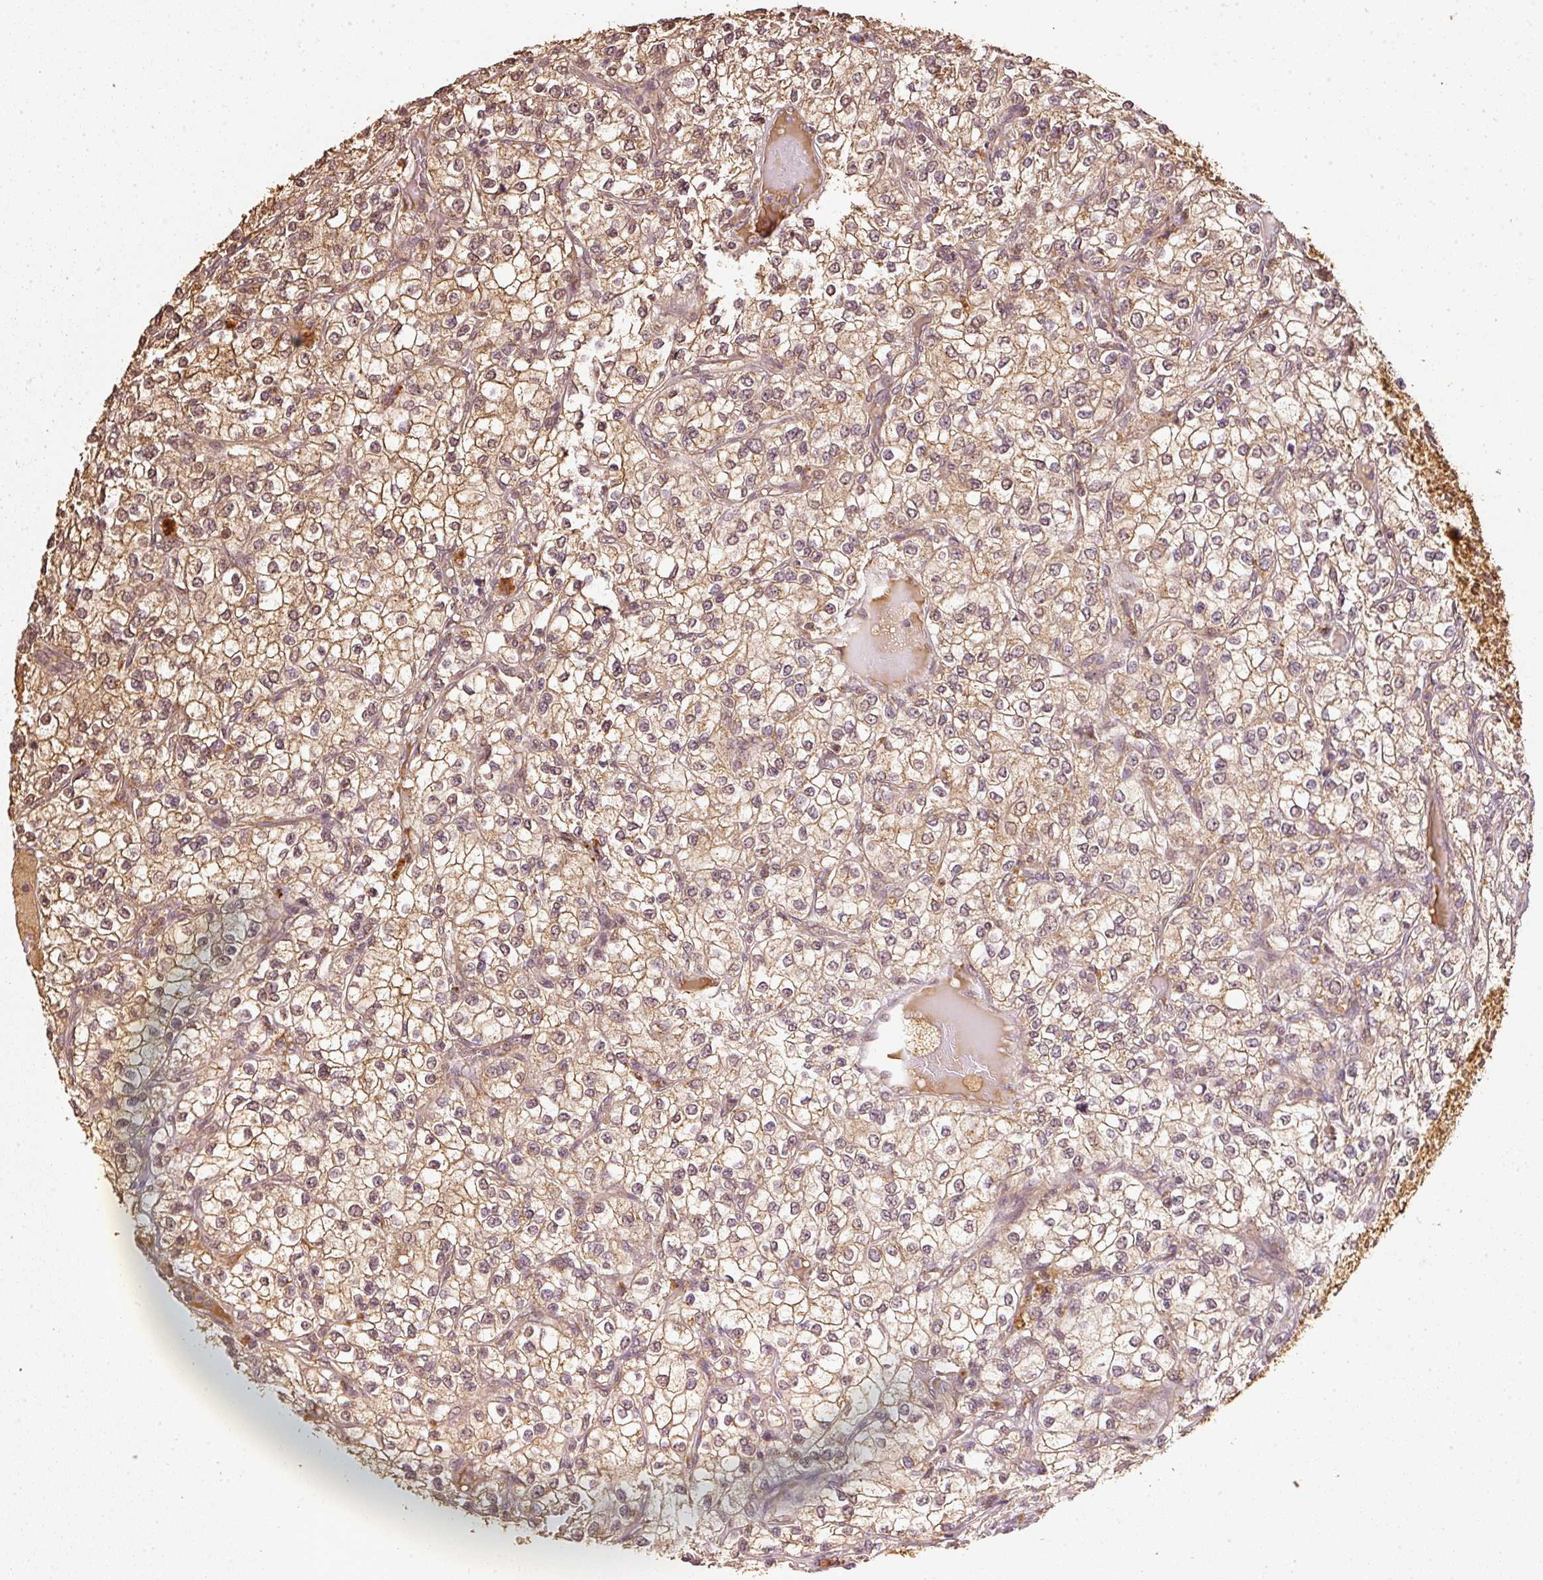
{"staining": {"intensity": "weak", "quantity": ">75%", "location": "cytoplasmic/membranous,nuclear"}, "tissue": "renal cancer", "cell_type": "Tumor cells", "image_type": "cancer", "snomed": [{"axis": "morphology", "description": "Adenocarcinoma, NOS"}, {"axis": "topography", "description": "Kidney"}], "caption": "IHC of renal cancer (adenocarcinoma) reveals low levels of weak cytoplasmic/membranous and nuclear staining in about >75% of tumor cells.", "gene": "FUT8", "patient": {"sex": "male", "age": 80}}